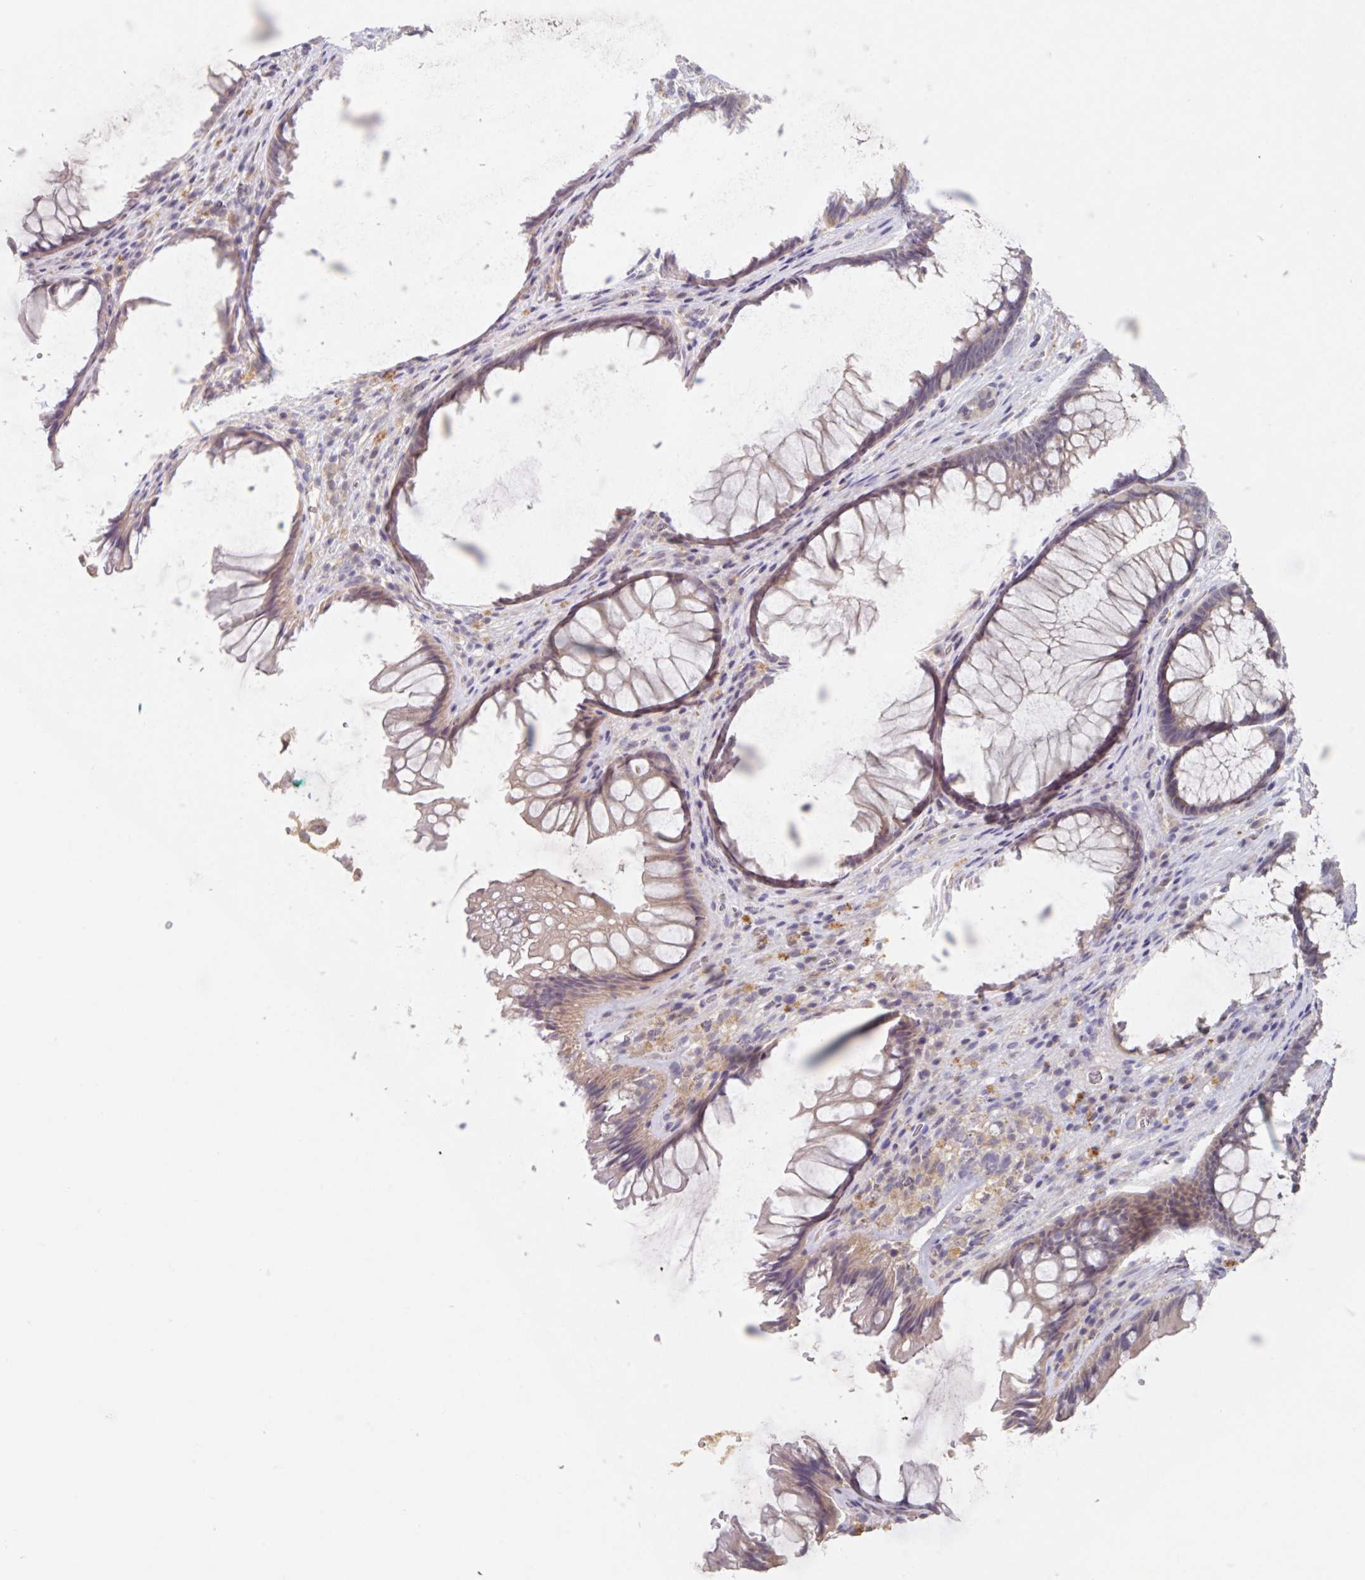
{"staining": {"intensity": "weak", "quantity": "25%-75%", "location": "cytoplasmic/membranous"}, "tissue": "rectum", "cell_type": "Glandular cells", "image_type": "normal", "snomed": [{"axis": "morphology", "description": "Normal tissue, NOS"}, {"axis": "topography", "description": "Rectum"}], "caption": "DAB immunohistochemical staining of normal human rectum demonstrates weak cytoplasmic/membranous protein positivity in approximately 25%-75% of glandular cells.", "gene": "HEPN1", "patient": {"sex": "male", "age": 53}}